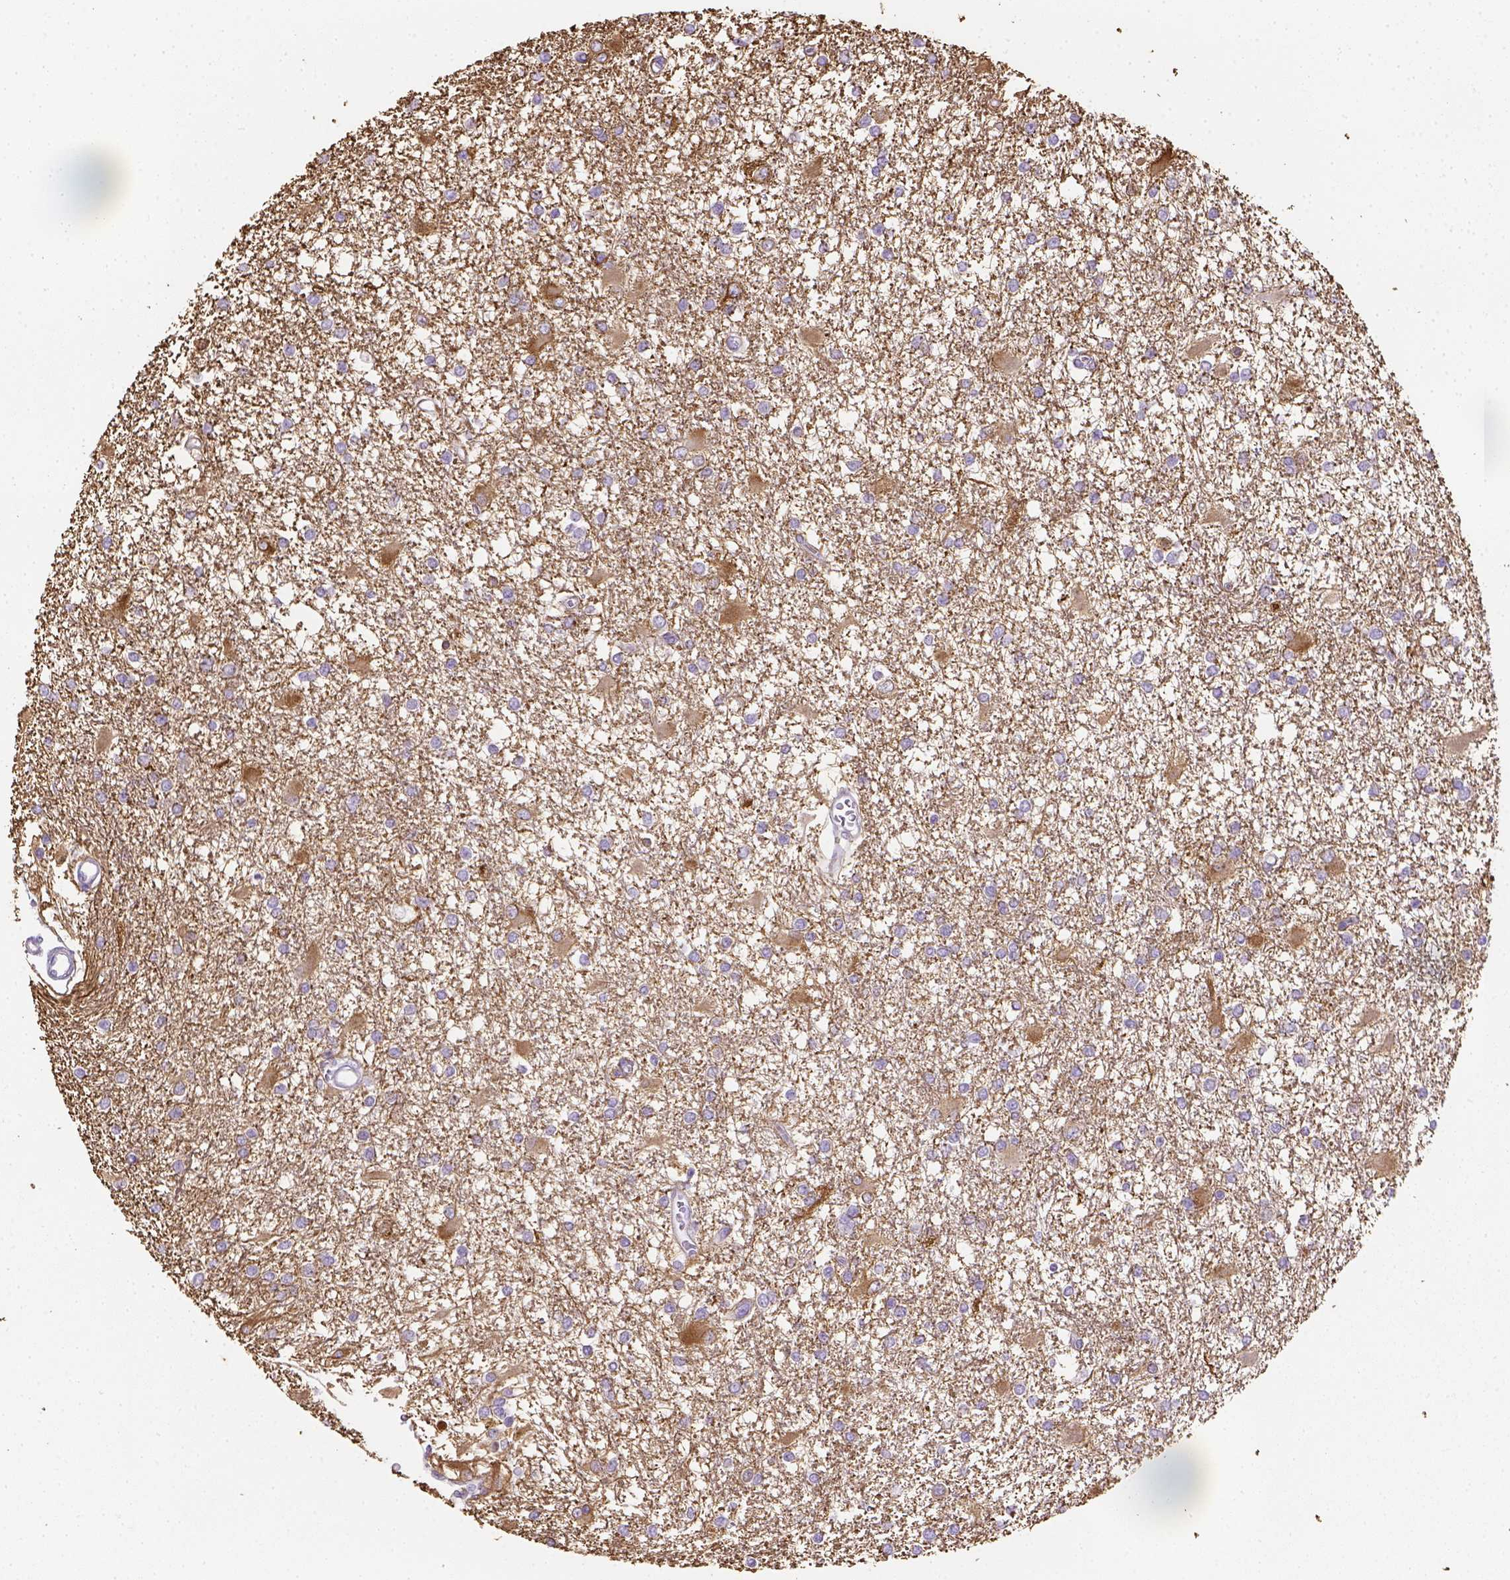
{"staining": {"intensity": "weak", "quantity": ">75%", "location": "cytoplasmic/membranous"}, "tissue": "glioma", "cell_type": "Tumor cells", "image_type": "cancer", "snomed": [{"axis": "morphology", "description": "Glioma, malignant, High grade"}, {"axis": "topography", "description": "Cerebral cortex"}], "caption": "Human glioma stained with a protein marker displays weak staining in tumor cells.", "gene": "CACNB1", "patient": {"sex": "male", "age": 79}}